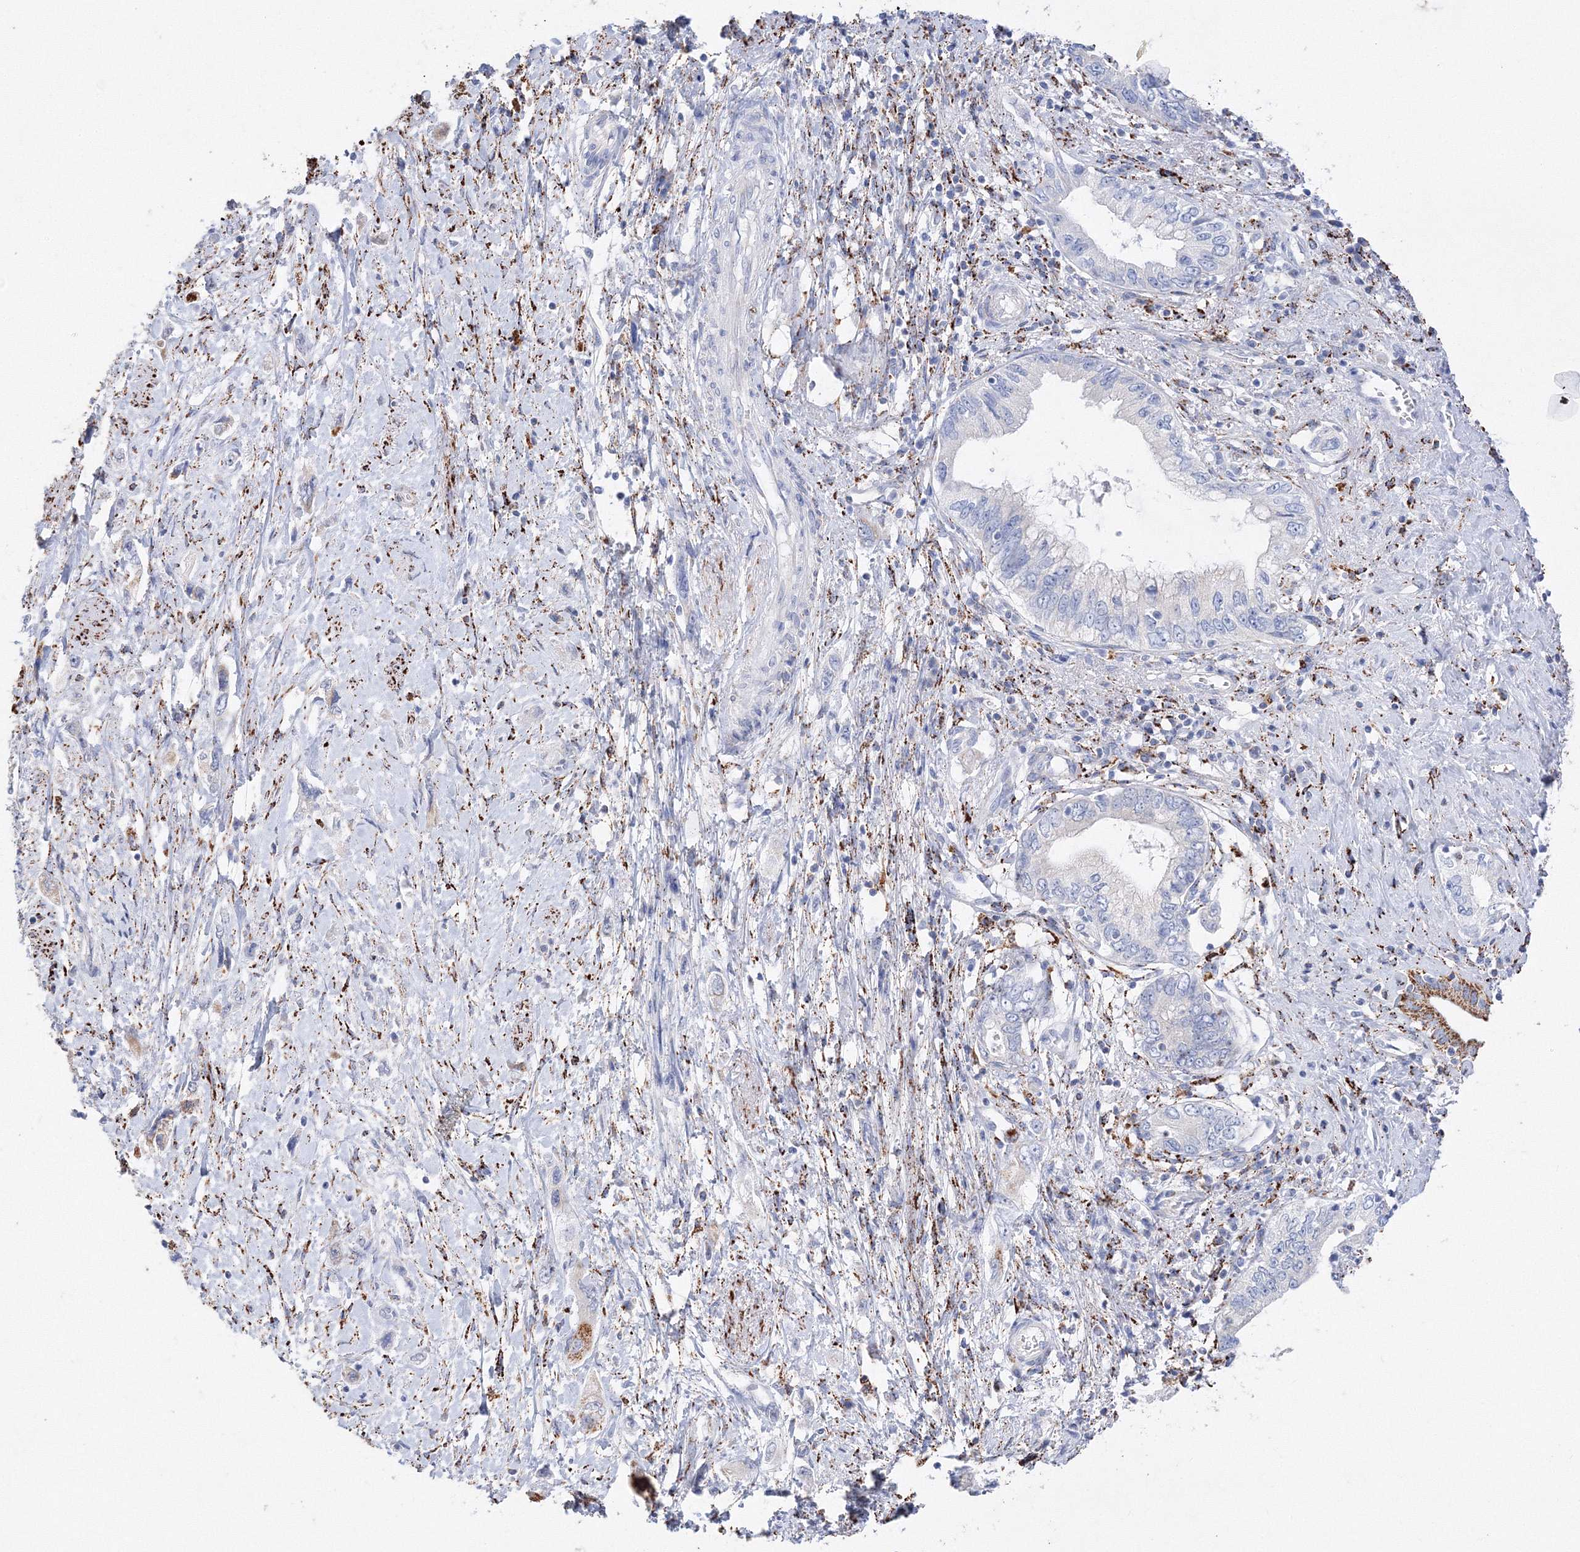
{"staining": {"intensity": "negative", "quantity": "none", "location": "none"}, "tissue": "pancreatic cancer", "cell_type": "Tumor cells", "image_type": "cancer", "snomed": [{"axis": "morphology", "description": "Adenocarcinoma, NOS"}, {"axis": "topography", "description": "Pancreas"}], "caption": "Immunohistochemical staining of human pancreatic cancer (adenocarcinoma) exhibits no significant staining in tumor cells.", "gene": "MERTK", "patient": {"sex": "female", "age": 73}}